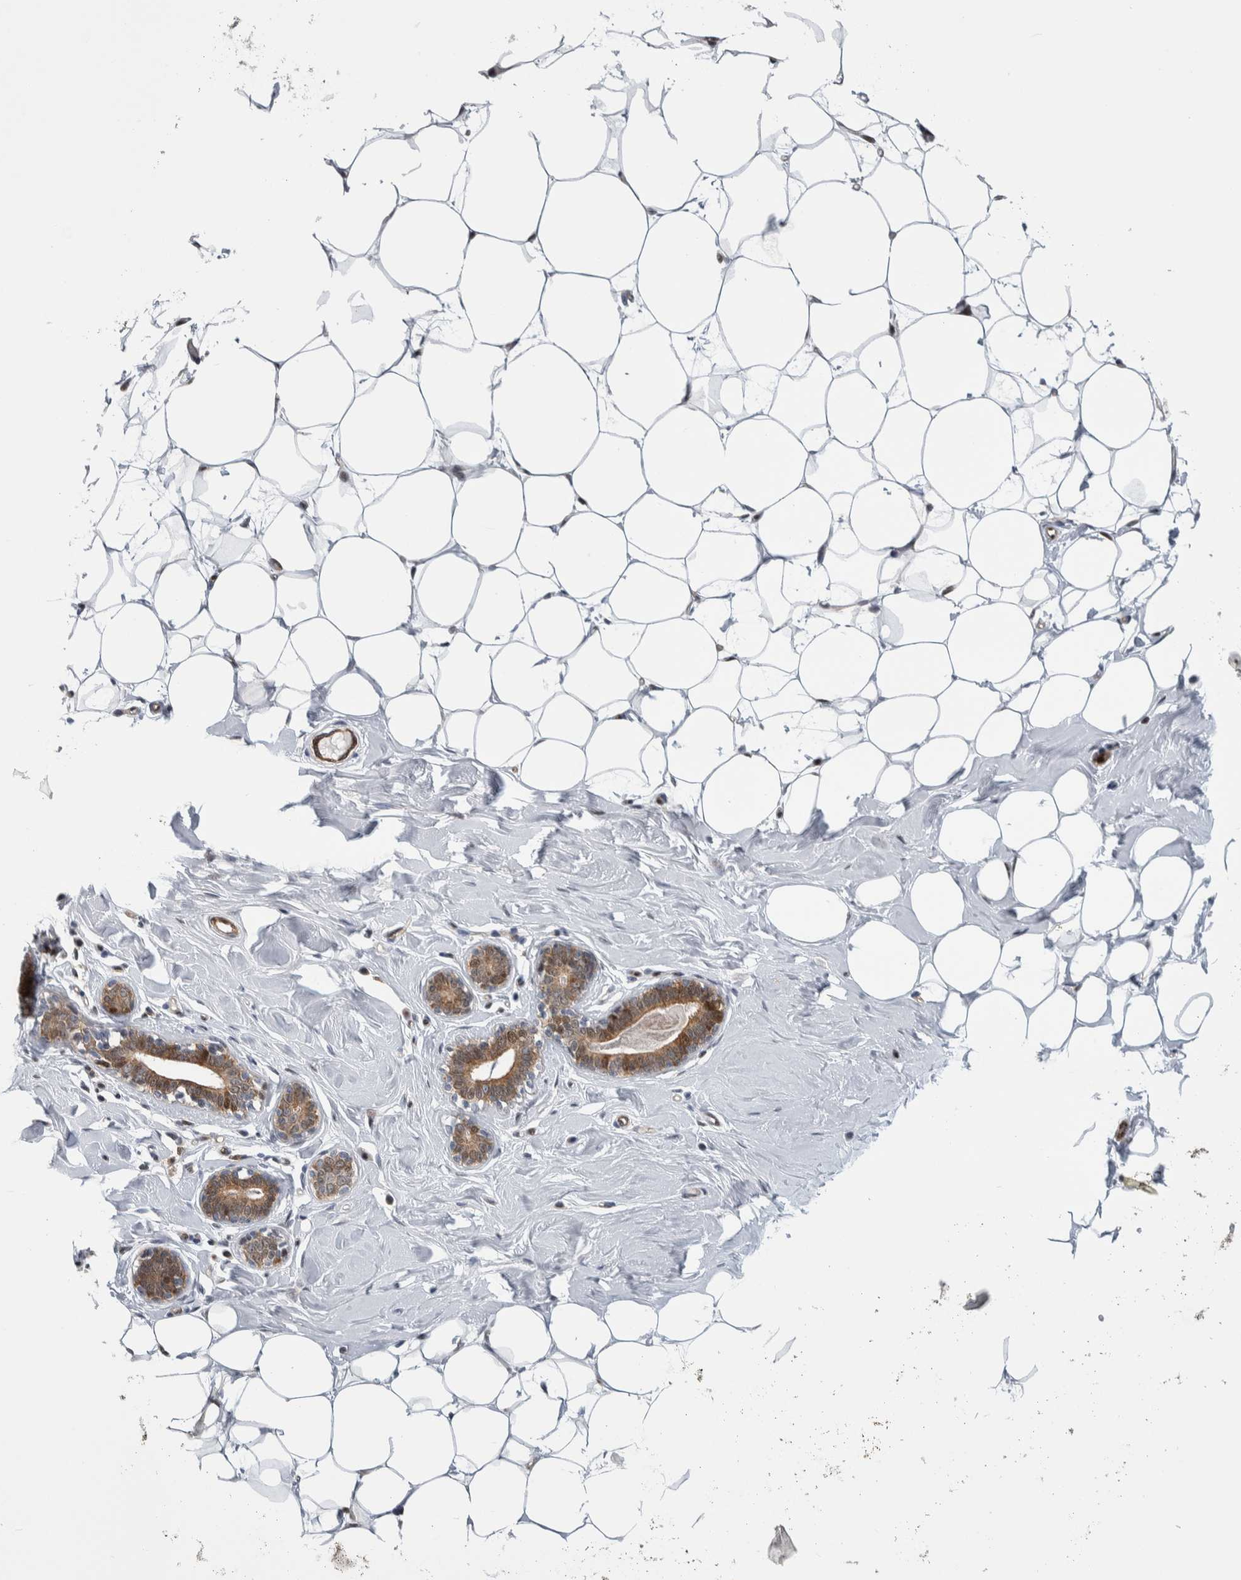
{"staining": {"intensity": "weak", "quantity": ">75%", "location": "nuclear"}, "tissue": "breast", "cell_type": "Adipocytes", "image_type": "normal", "snomed": [{"axis": "morphology", "description": "Normal tissue, NOS"}, {"axis": "topography", "description": "Breast"}], "caption": "Adipocytes display low levels of weak nuclear expression in approximately >75% of cells in benign breast. Using DAB (3,3'-diaminobenzidine) (brown) and hematoxylin (blue) stains, captured at high magnification using brightfield microscopy.", "gene": "PTPA", "patient": {"sex": "female", "age": 23}}